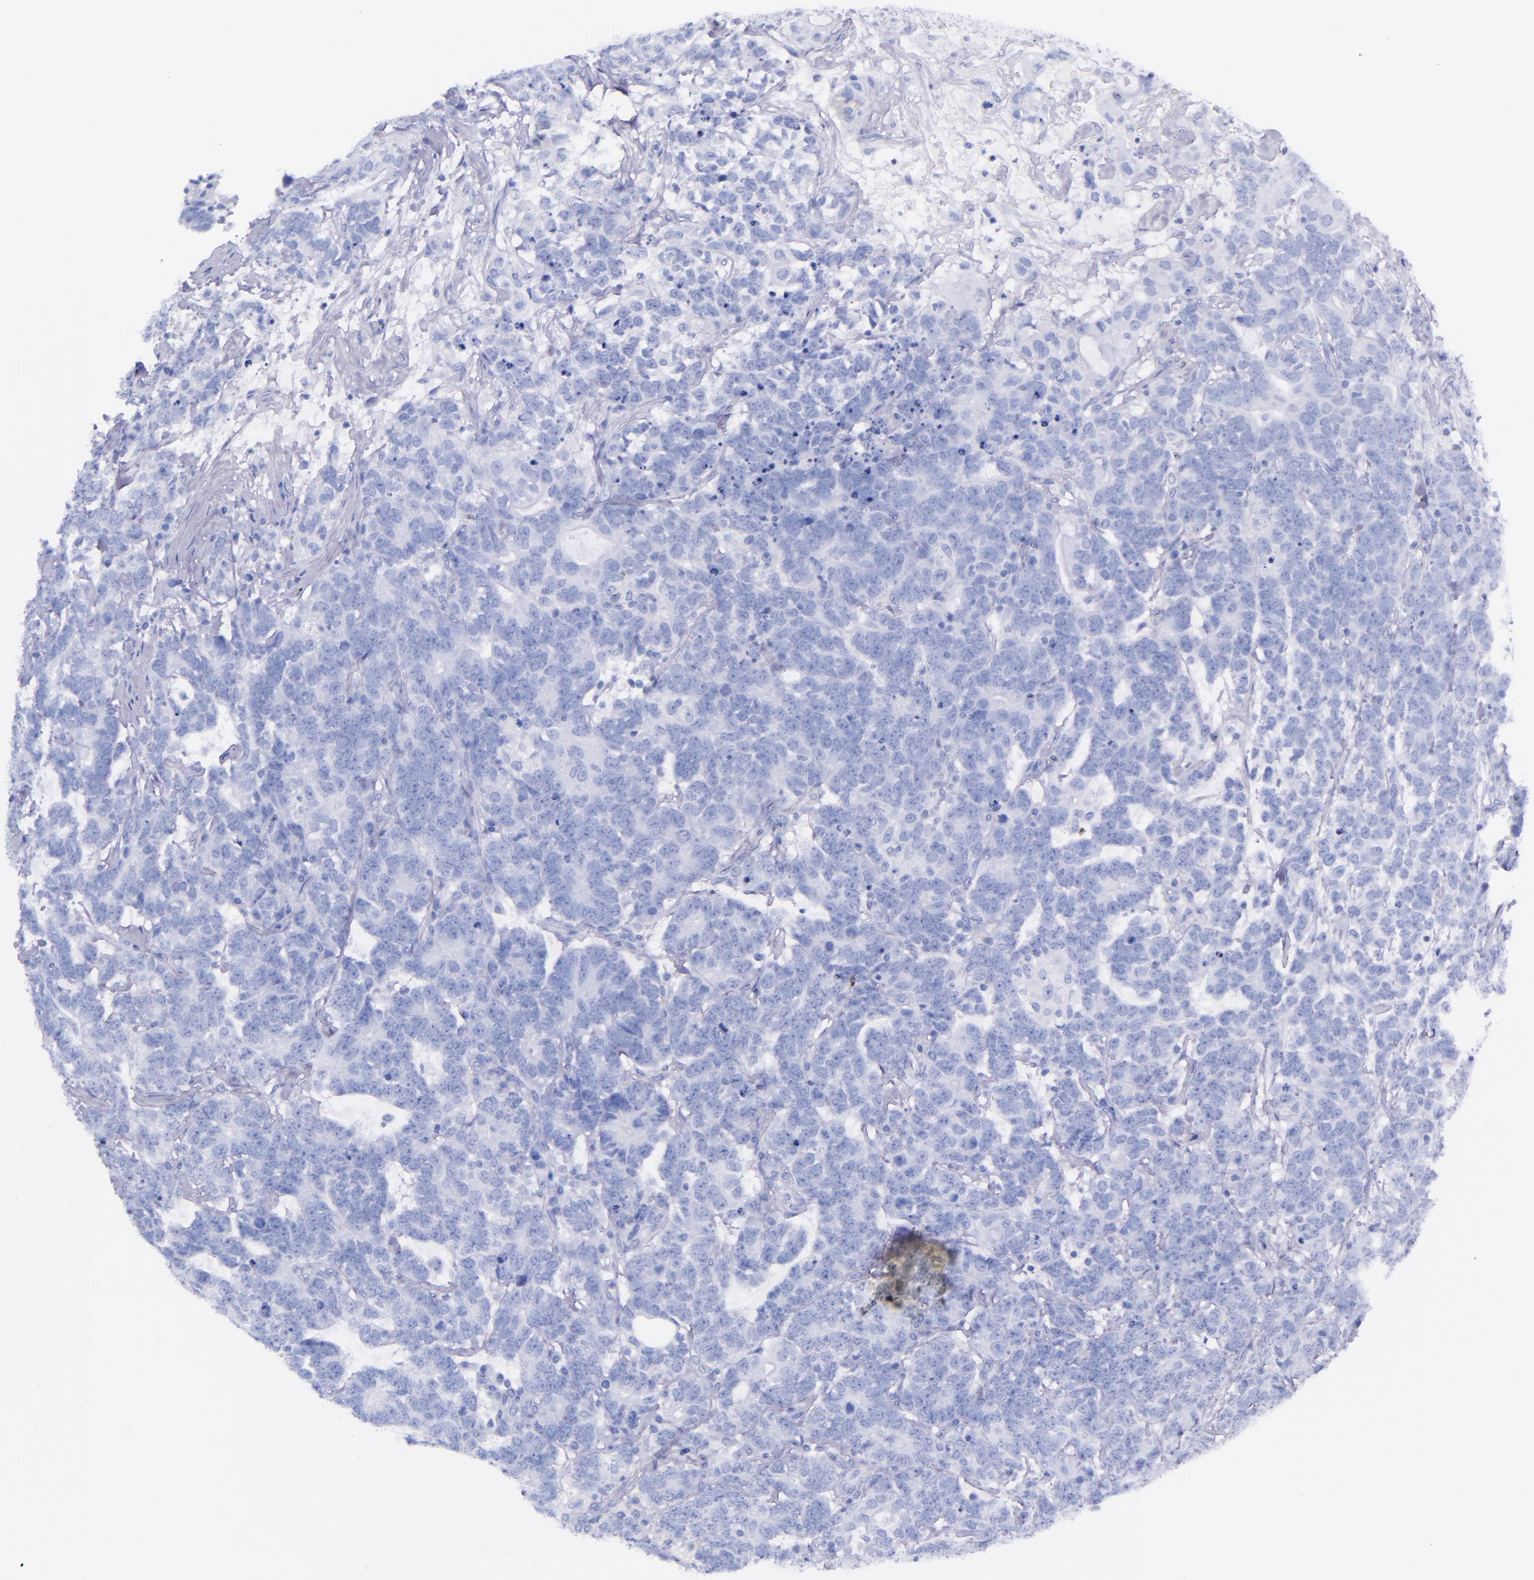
{"staining": {"intensity": "negative", "quantity": "none", "location": "none"}, "tissue": "testis cancer", "cell_type": "Tumor cells", "image_type": "cancer", "snomed": [{"axis": "morphology", "description": "Carcinoma, Embryonal, NOS"}, {"axis": "topography", "description": "Testis"}], "caption": "Tumor cells are negative for protein expression in human testis embryonal carcinoma. The staining was performed using DAB to visualize the protein expression in brown, while the nuclei were stained in blue with hematoxylin (Magnification: 20x).", "gene": "LAG3", "patient": {"sex": "male", "age": 26}}